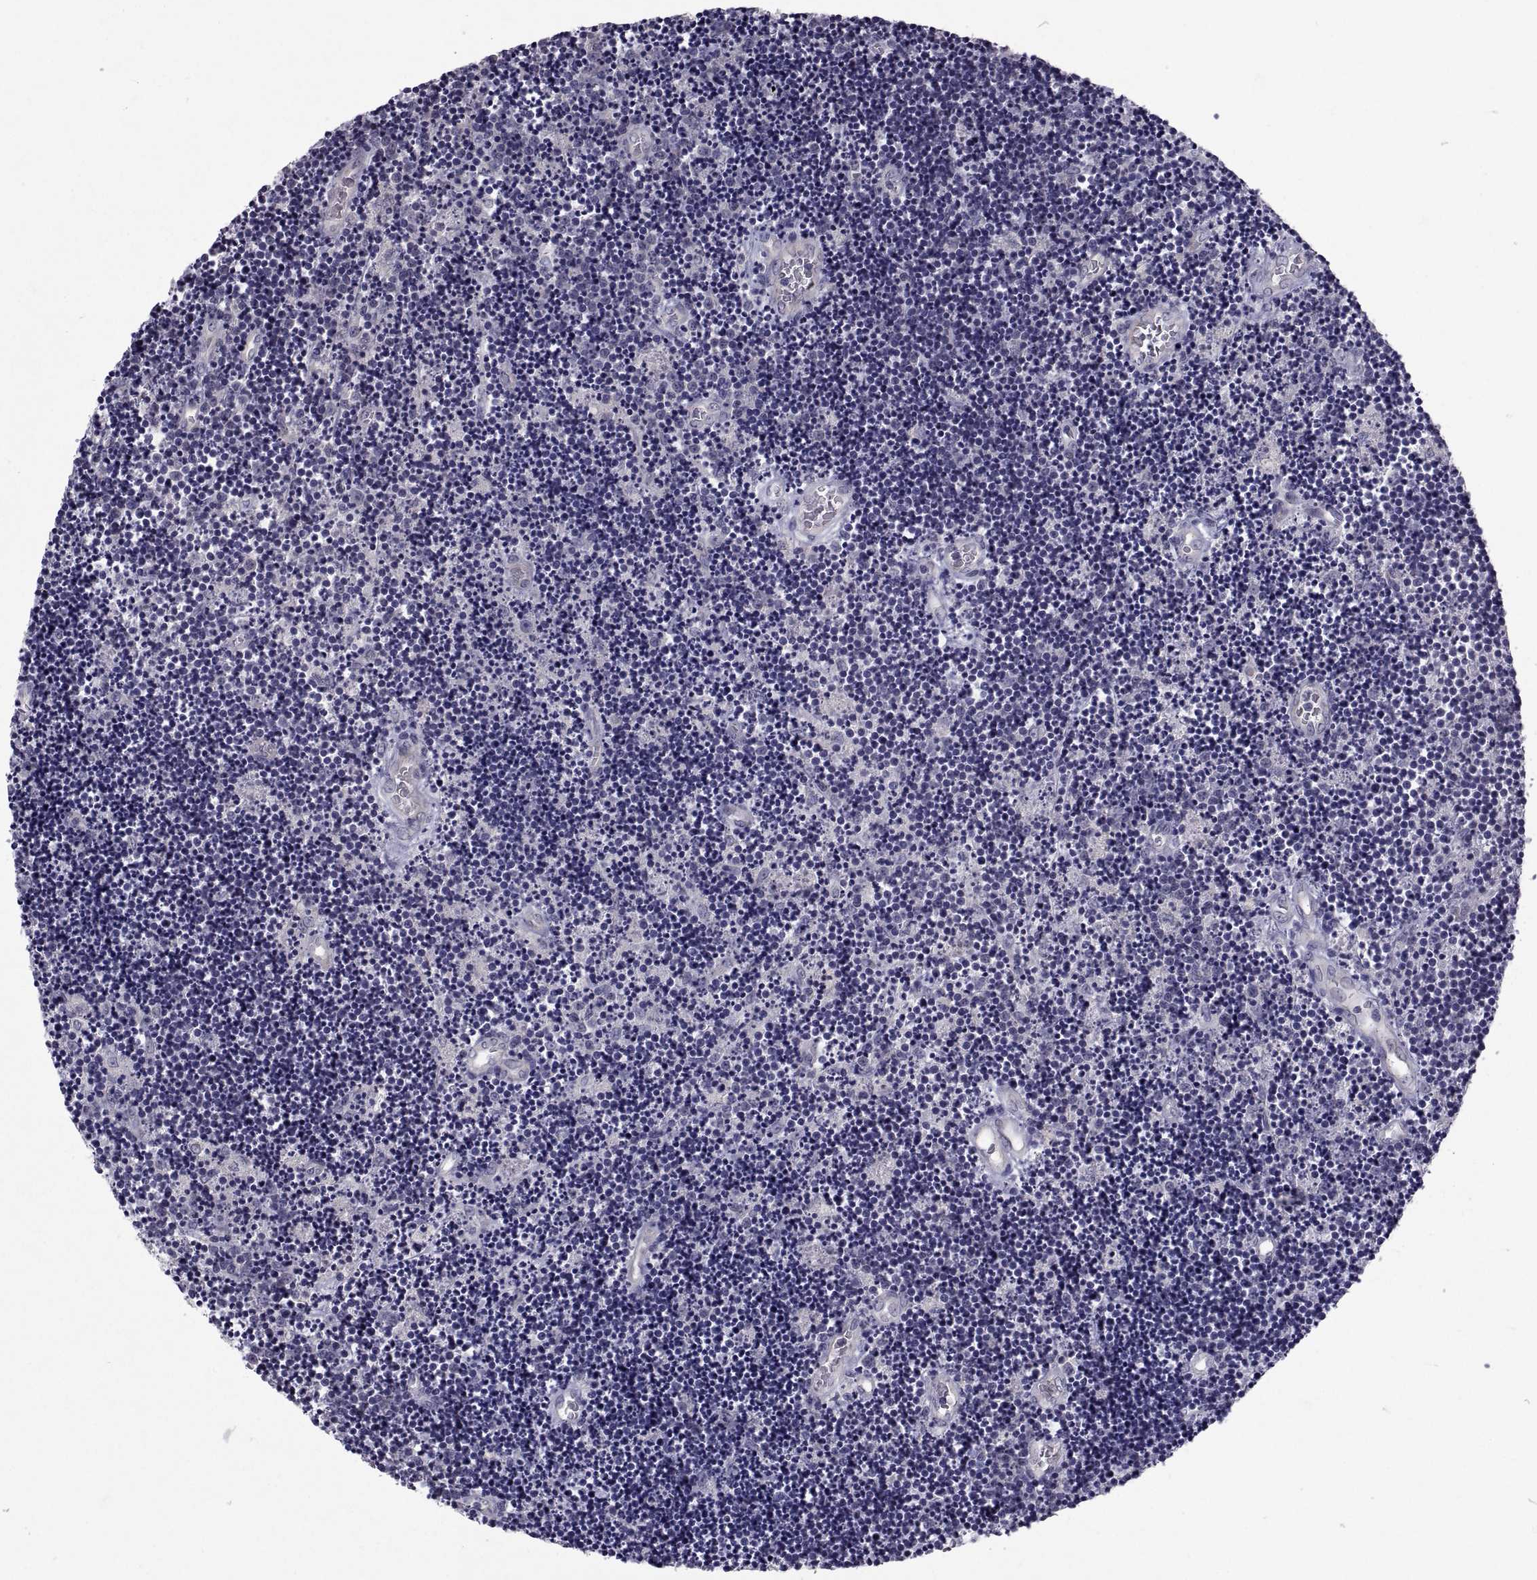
{"staining": {"intensity": "negative", "quantity": "none", "location": "none"}, "tissue": "lymphoma", "cell_type": "Tumor cells", "image_type": "cancer", "snomed": [{"axis": "morphology", "description": "Malignant lymphoma, non-Hodgkin's type, Low grade"}, {"axis": "topography", "description": "Brain"}], "caption": "Low-grade malignant lymphoma, non-Hodgkin's type stained for a protein using immunohistochemistry exhibits no staining tumor cells.", "gene": "NPTX2", "patient": {"sex": "female", "age": 66}}